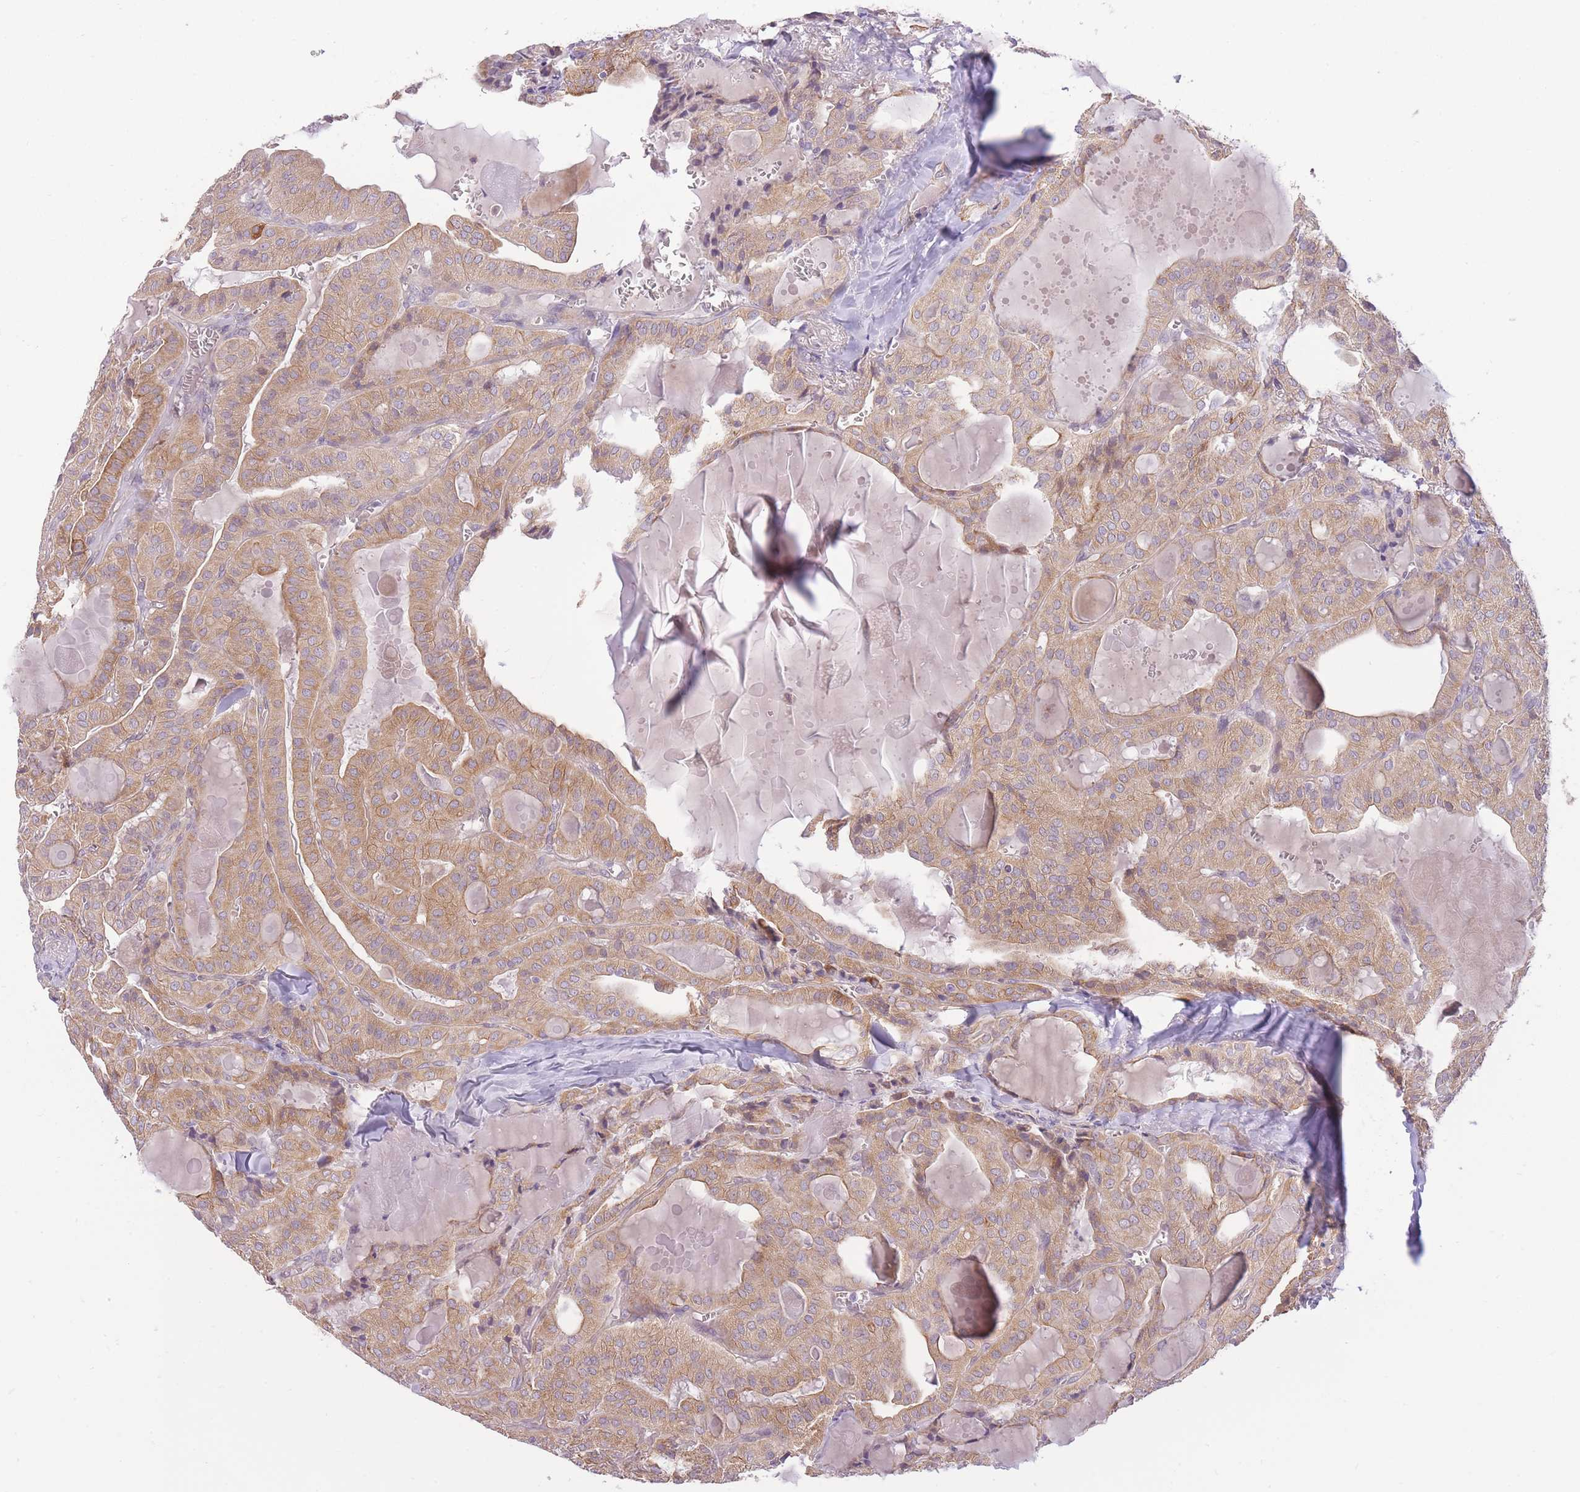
{"staining": {"intensity": "moderate", "quantity": ">75%", "location": "cytoplasmic/membranous"}, "tissue": "thyroid cancer", "cell_type": "Tumor cells", "image_type": "cancer", "snomed": [{"axis": "morphology", "description": "Papillary adenocarcinoma, NOS"}, {"axis": "topography", "description": "Thyroid gland"}], "caption": "Papillary adenocarcinoma (thyroid) stained for a protein displays moderate cytoplasmic/membranous positivity in tumor cells.", "gene": "REV1", "patient": {"sex": "male", "age": 52}}